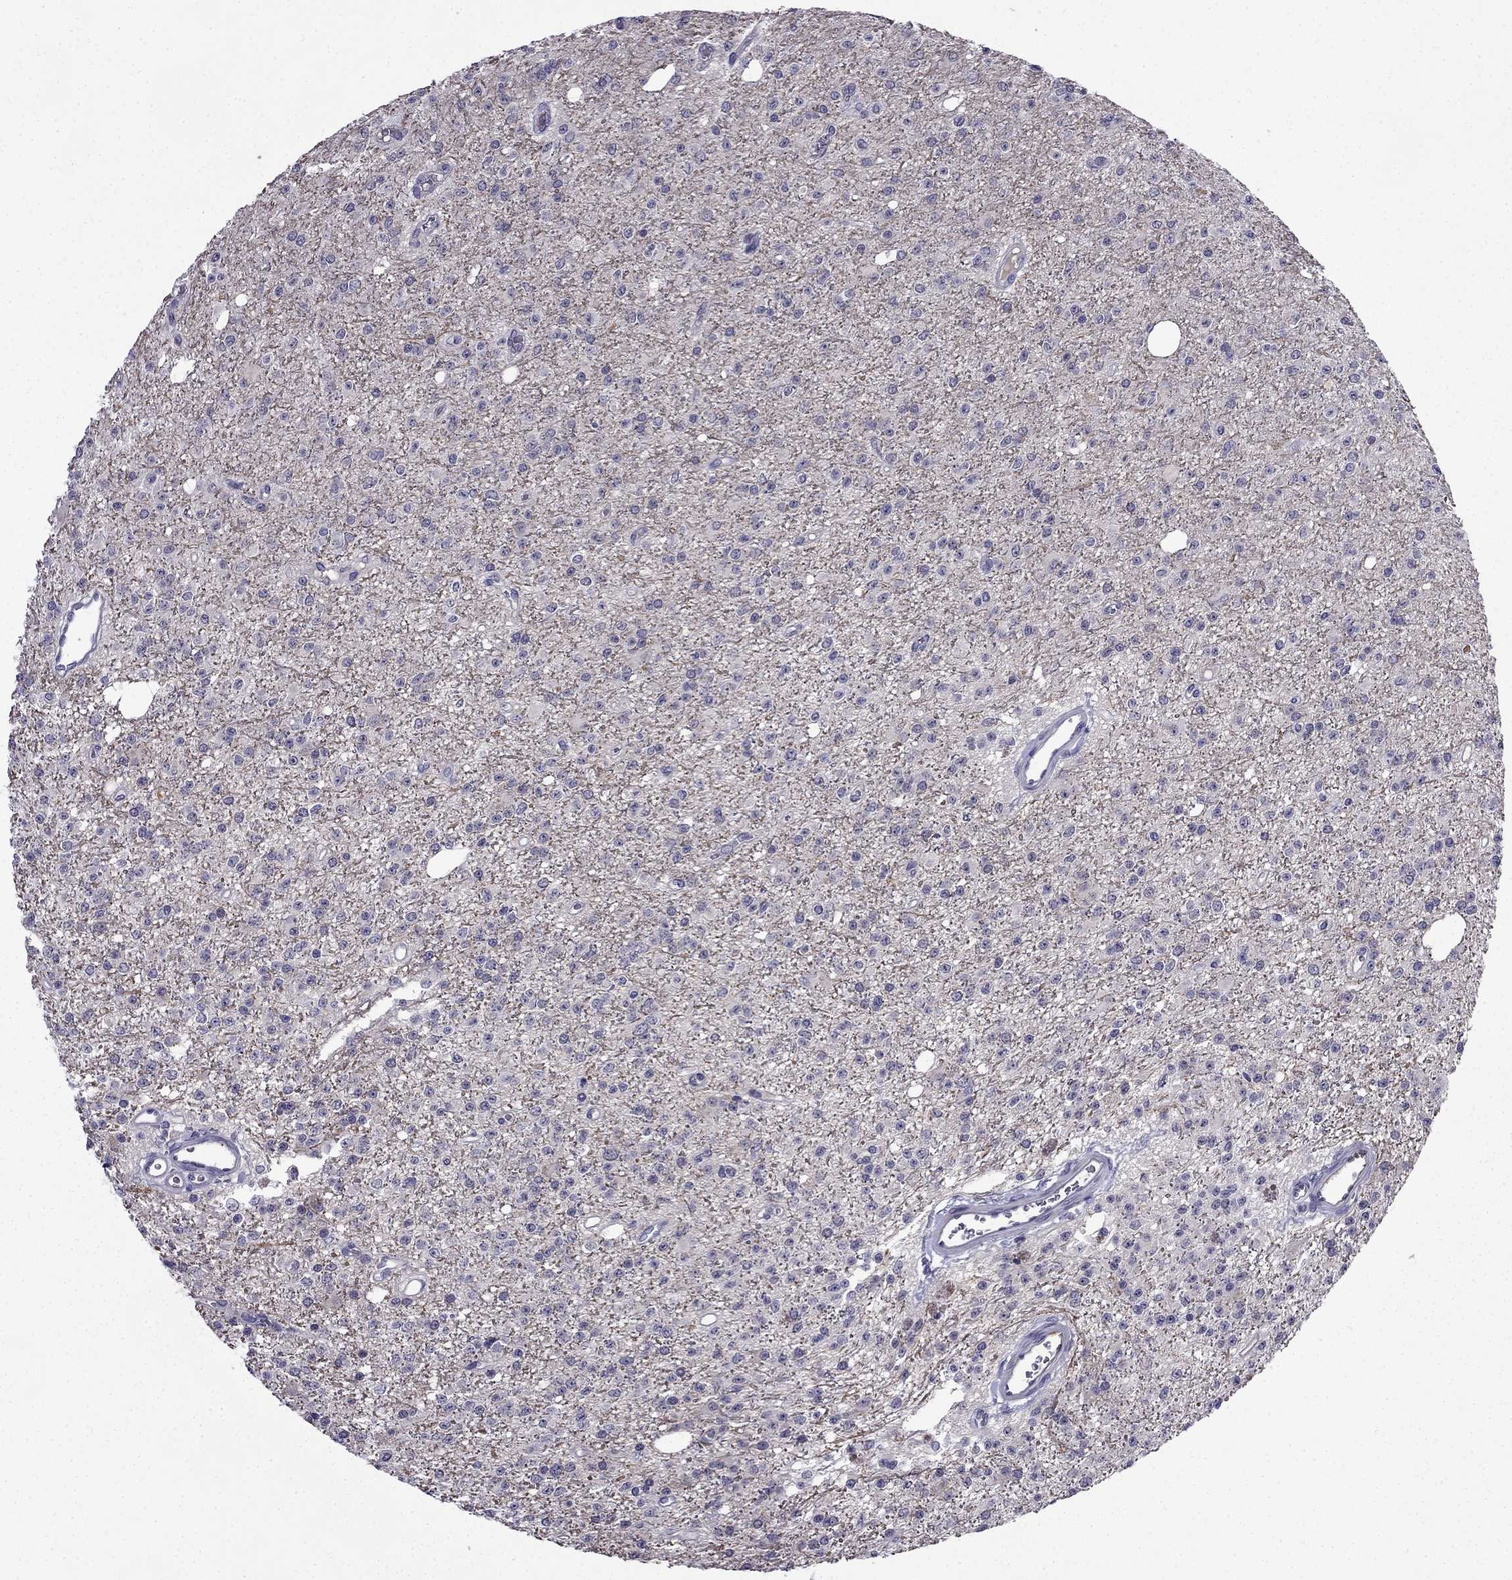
{"staining": {"intensity": "negative", "quantity": "none", "location": "none"}, "tissue": "glioma", "cell_type": "Tumor cells", "image_type": "cancer", "snomed": [{"axis": "morphology", "description": "Glioma, malignant, Low grade"}, {"axis": "topography", "description": "Brain"}], "caption": "Tumor cells show no significant positivity in low-grade glioma (malignant). Brightfield microscopy of immunohistochemistry stained with DAB (brown) and hematoxylin (blue), captured at high magnification.", "gene": "PI16", "patient": {"sex": "female", "age": 45}}